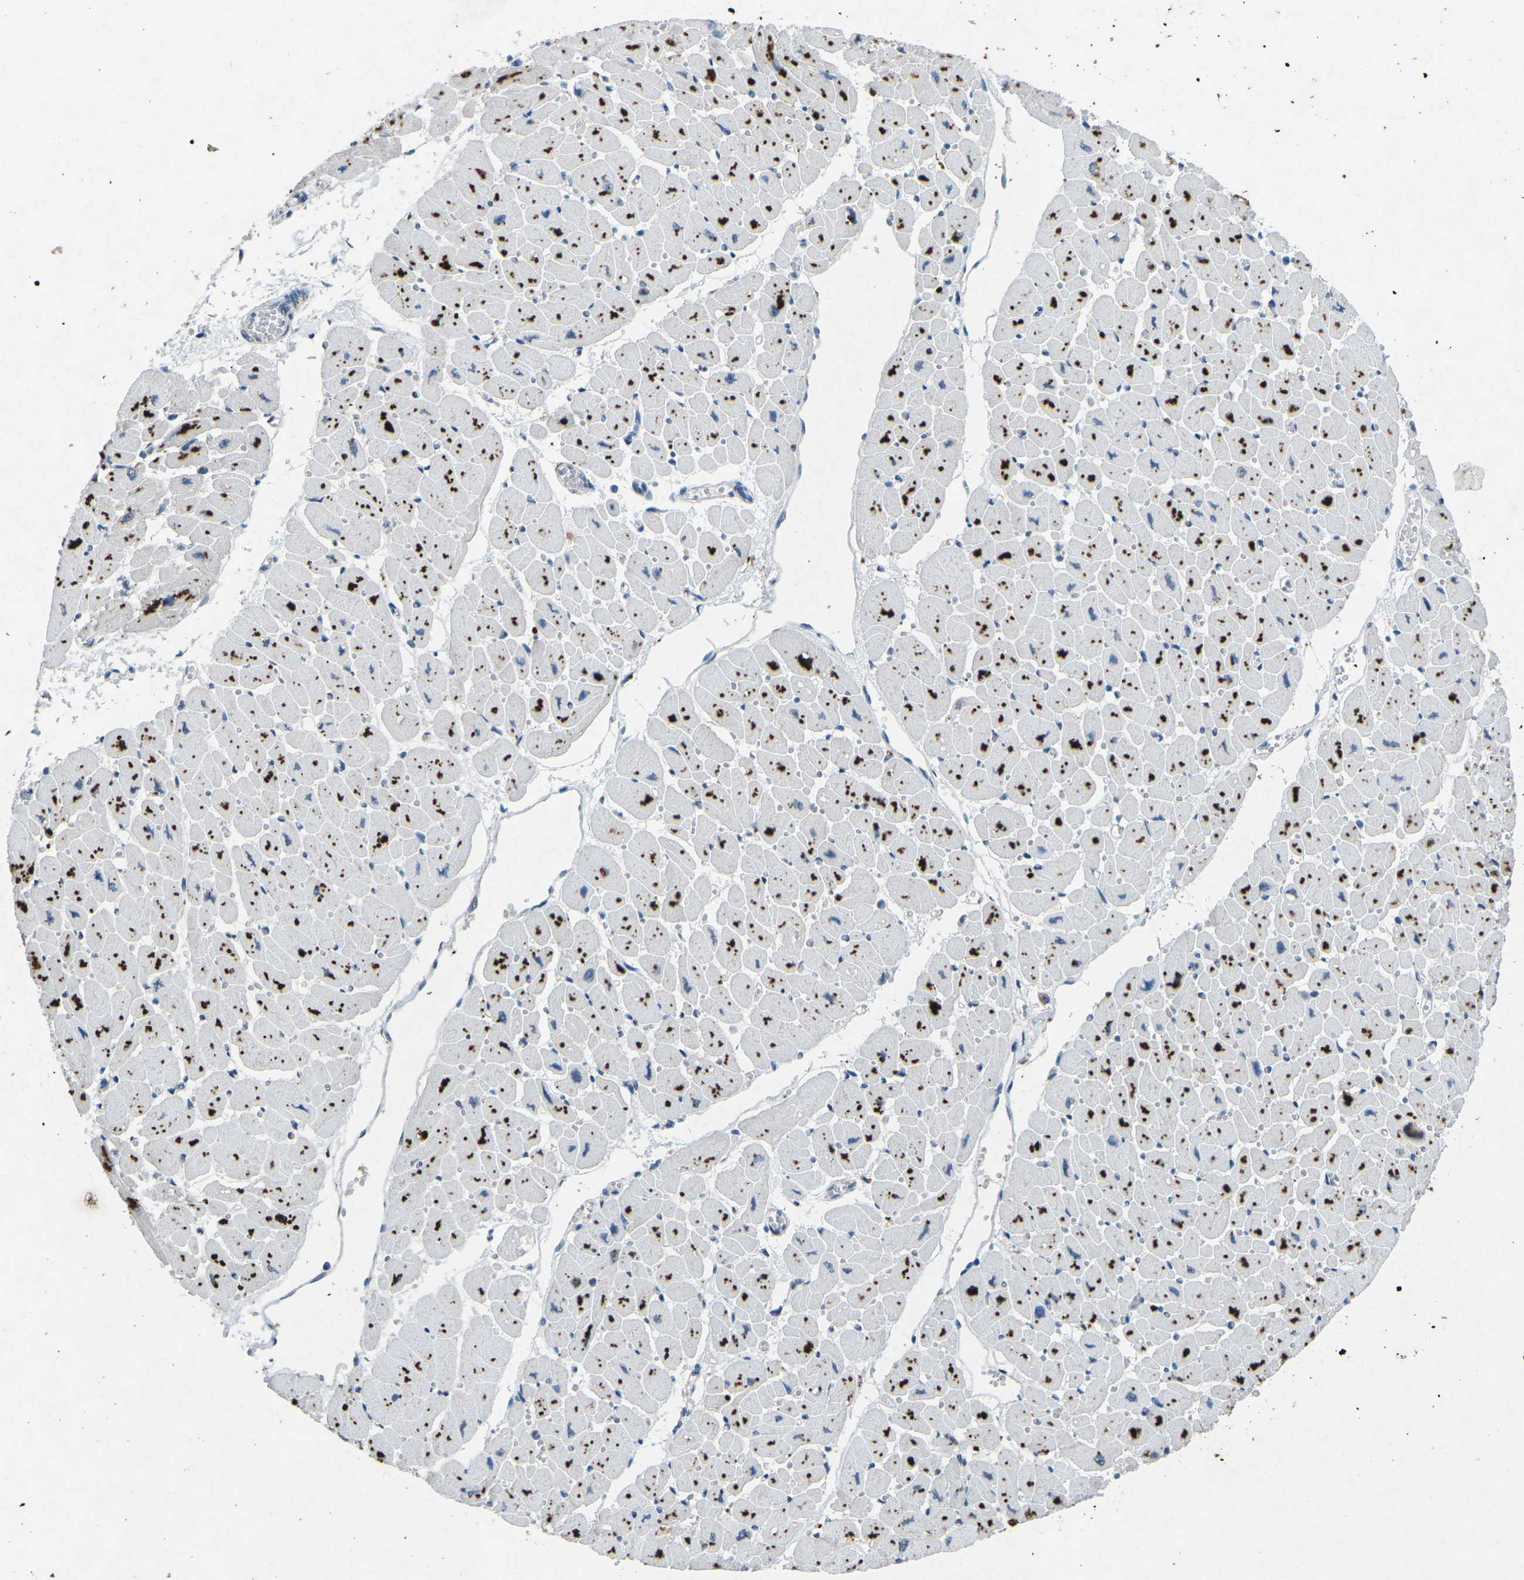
{"staining": {"intensity": "moderate", "quantity": ">75%", "location": "cytoplasmic/membranous"}, "tissue": "heart muscle", "cell_type": "Cardiomyocytes", "image_type": "normal", "snomed": [{"axis": "morphology", "description": "Normal tissue, NOS"}, {"axis": "topography", "description": "Heart"}], "caption": "Protein staining reveals moderate cytoplasmic/membranous expression in about >75% of cardiomyocytes in normal heart muscle.", "gene": "A1BG", "patient": {"sex": "female", "age": 54}}